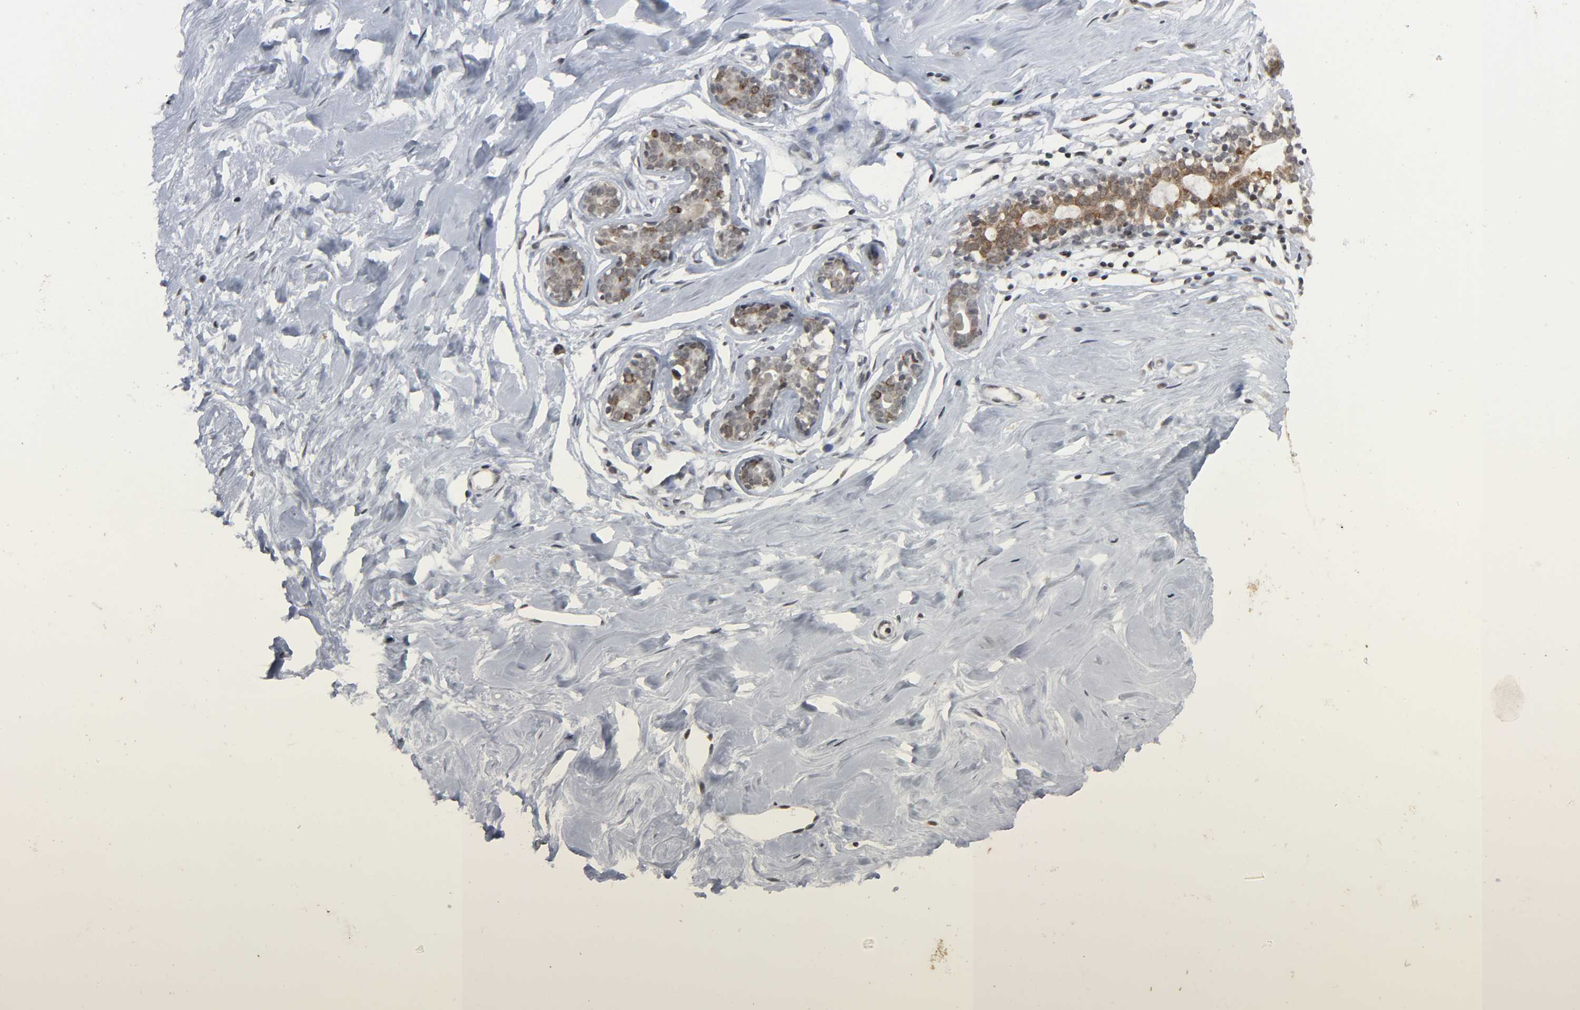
{"staining": {"intensity": "negative", "quantity": "none", "location": "none"}, "tissue": "breast", "cell_type": "Adipocytes", "image_type": "normal", "snomed": [{"axis": "morphology", "description": "Normal tissue, NOS"}, {"axis": "topography", "description": "Breast"}], "caption": "Breast stained for a protein using immunohistochemistry displays no positivity adipocytes.", "gene": "MUC1", "patient": {"sex": "female", "age": 23}}